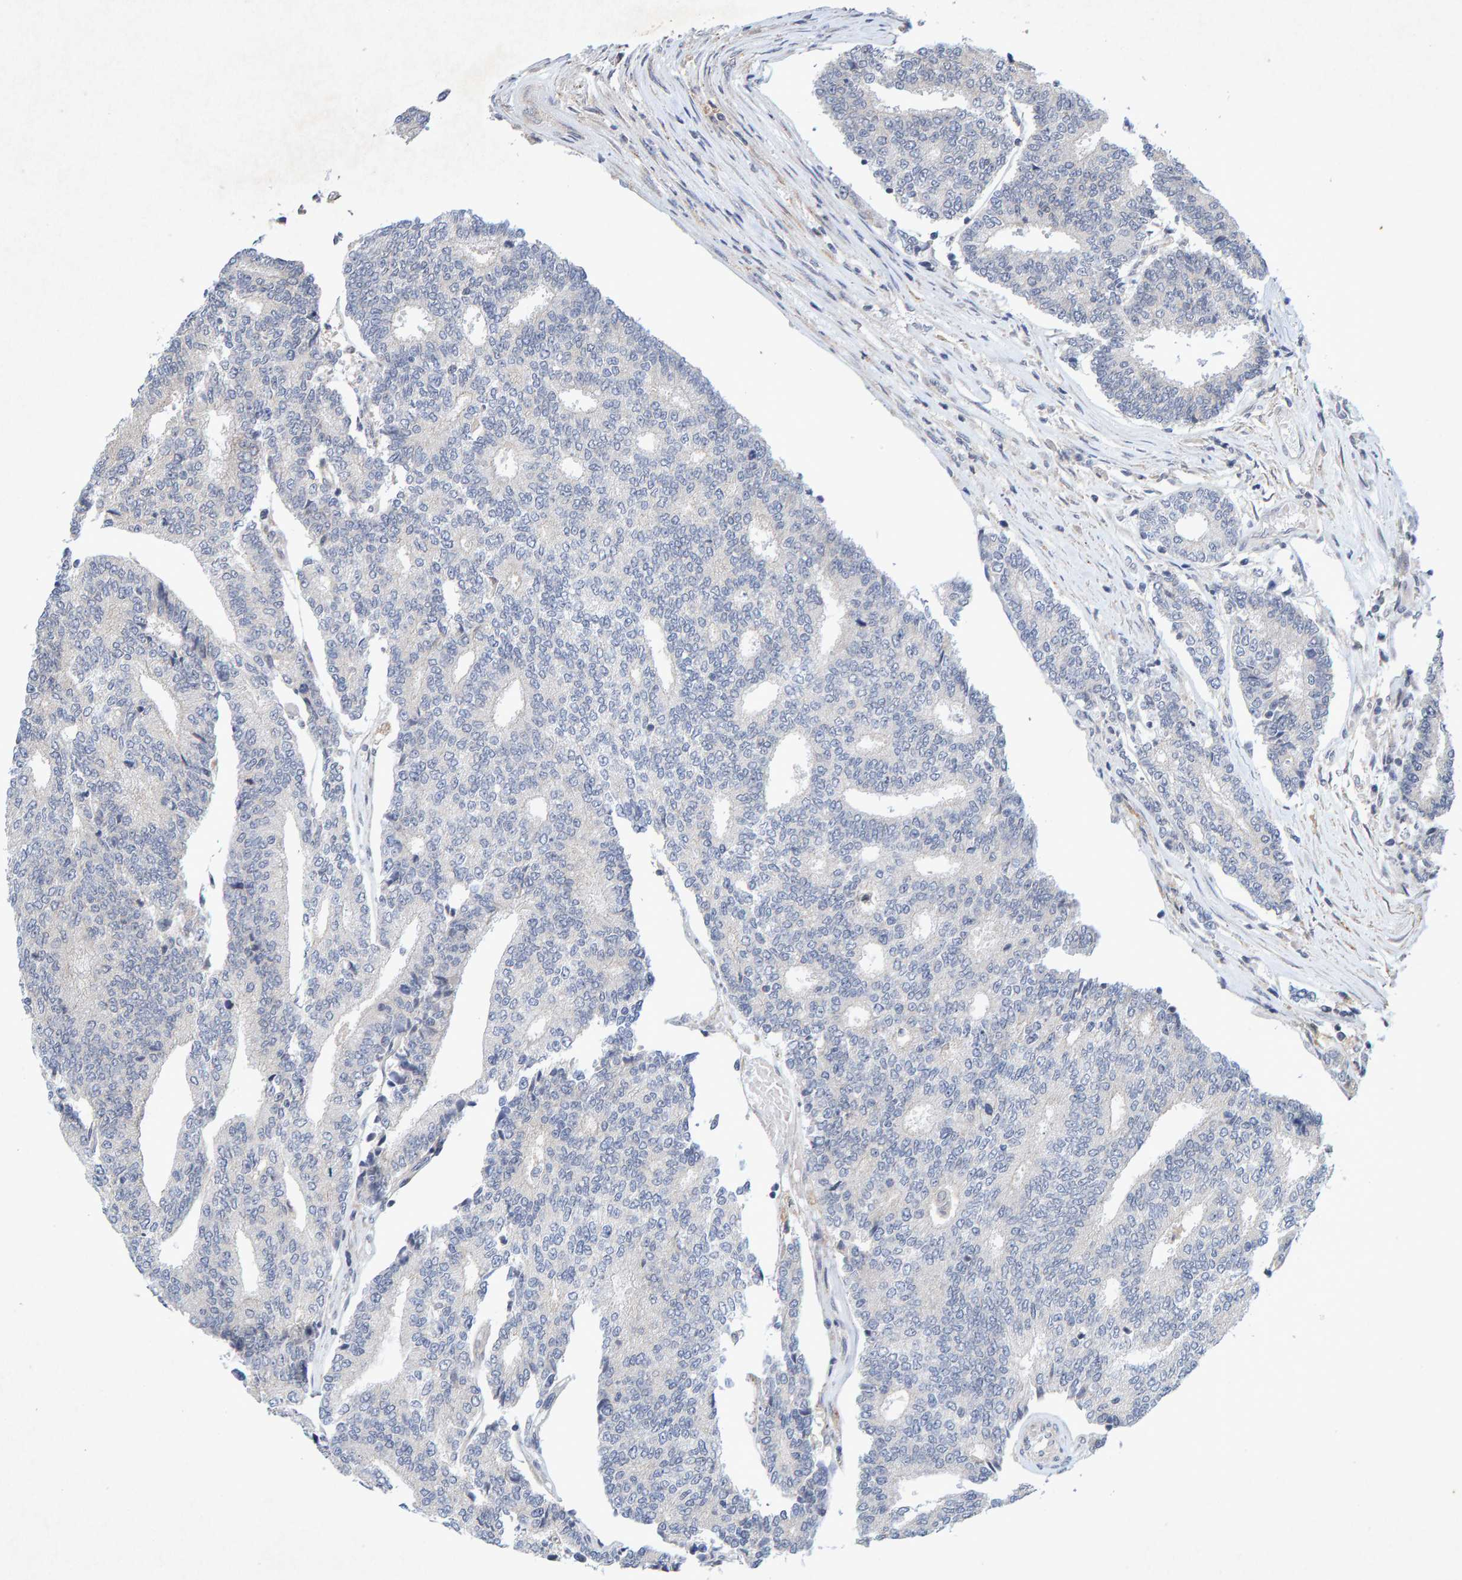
{"staining": {"intensity": "negative", "quantity": "none", "location": "none"}, "tissue": "prostate cancer", "cell_type": "Tumor cells", "image_type": "cancer", "snomed": [{"axis": "morphology", "description": "Normal tissue, NOS"}, {"axis": "morphology", "description": "Adenocarcinoma, High grade"}, {"axis": "topography", "description": "Prostate"}, {"axis": "topography", "description": "Seminal veicle"}], "caption": "Tumor cells show no significant staining in prostate cancer.", "gene": "CDH2", "patient": {"sex": "male", "age": 55}}